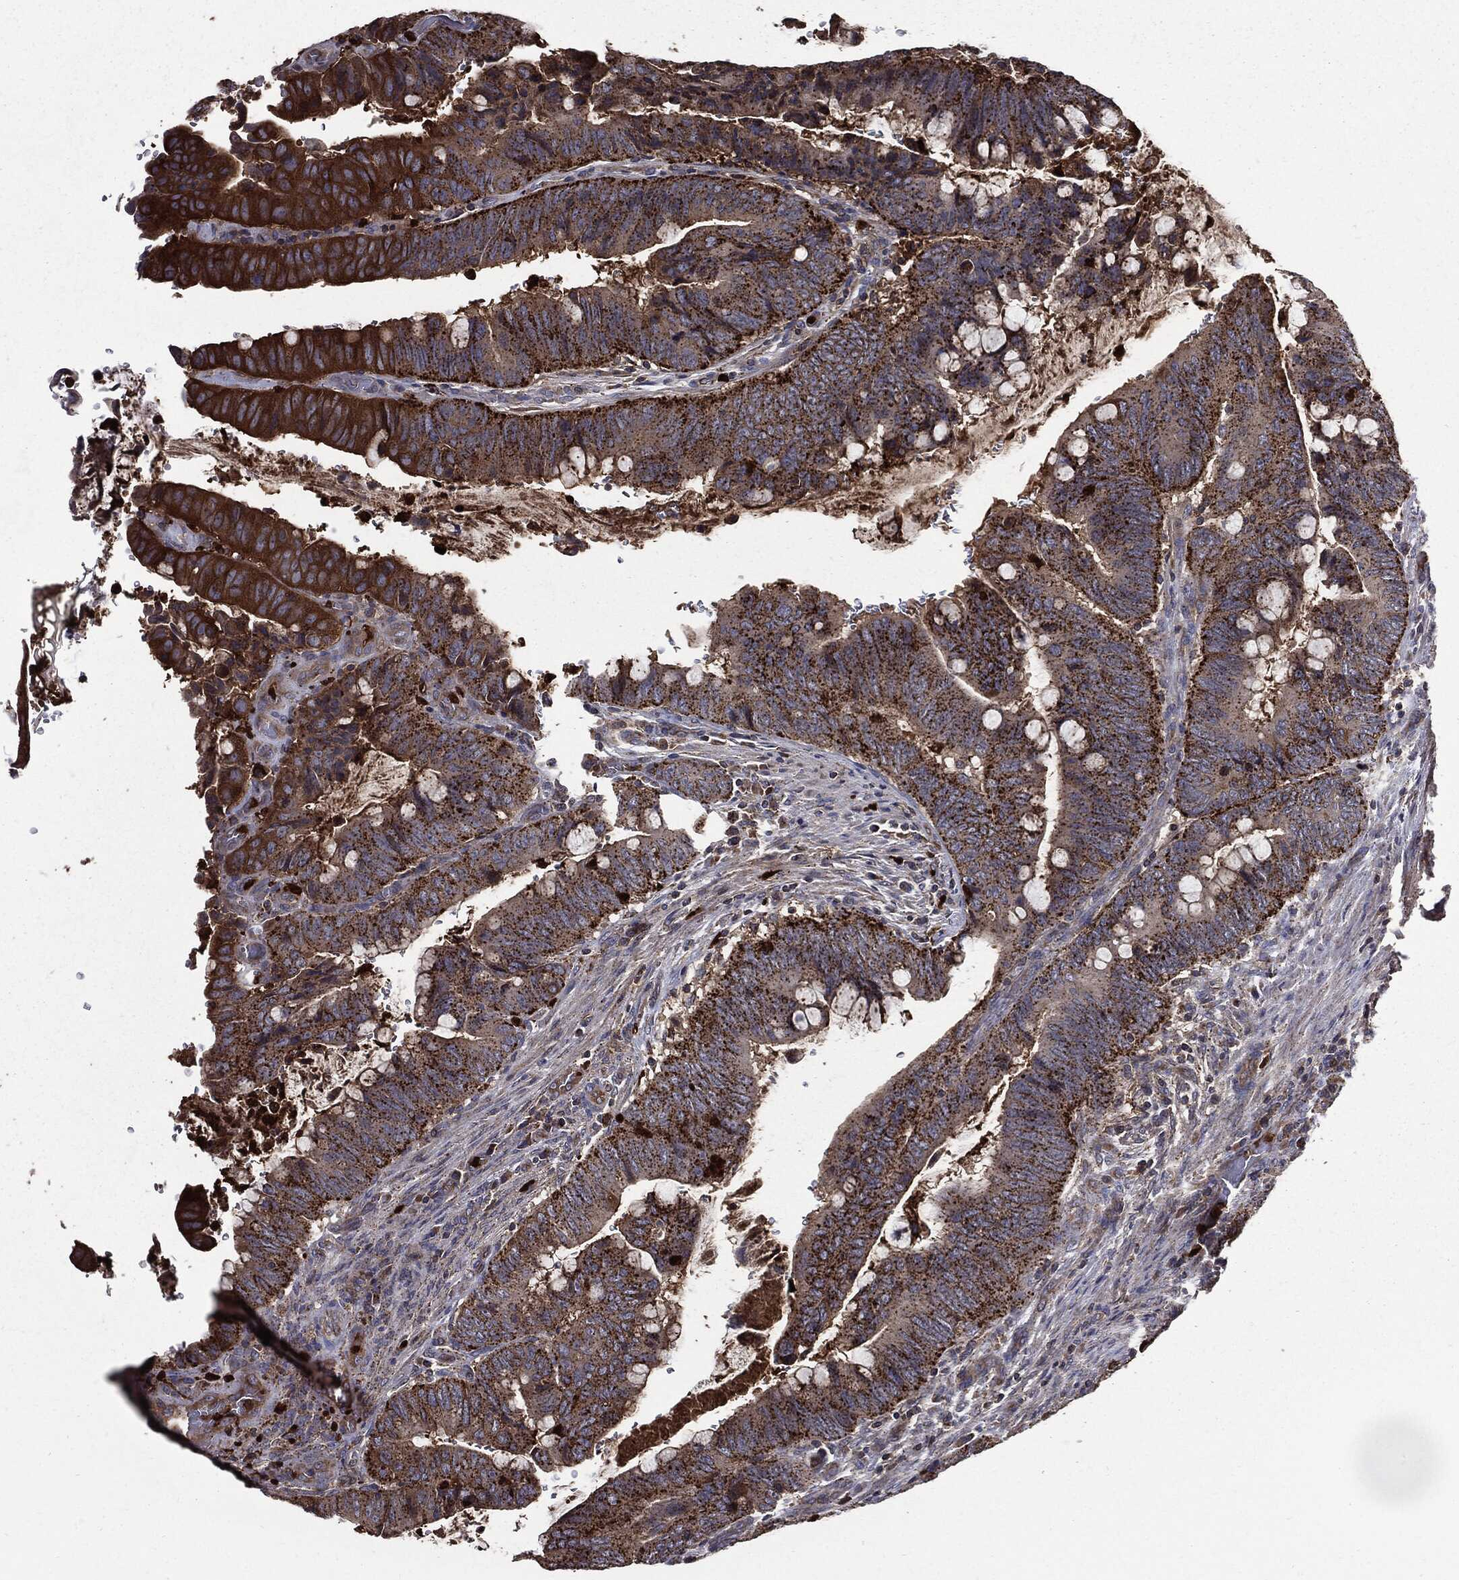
{"staining": {"intensity": "strong", "quantity": ">75%", "location": "cytoplasmic/membranous"}, "tissue": "colorectal cancer", "cell_type": "Tumor cells", "image_type": "cancer", "snomed": [{"axis": "morphology", "description": "Normal tissue, NOS"}, {"axis": "morphology", "description": "Adenocarcinoma, NOS"}, {"axis": "topography", "description": "Rectum"}, {"axis": "topography", "description": "Peripheral nerve tissue"}], "caption": "Immunohistochemistry (IHC) histopathology image of neoplastic tissue: adenocarcinoma (colorectal) stained using IHC displays high levels of strong protein expression localized specifically in the cytoplasmic/membranous of tumor cells, appearing as a cytoplasmic/membranous brown color.", "gene": "PDCD6IP", "patient": {"sex": "male", "age": 92}}